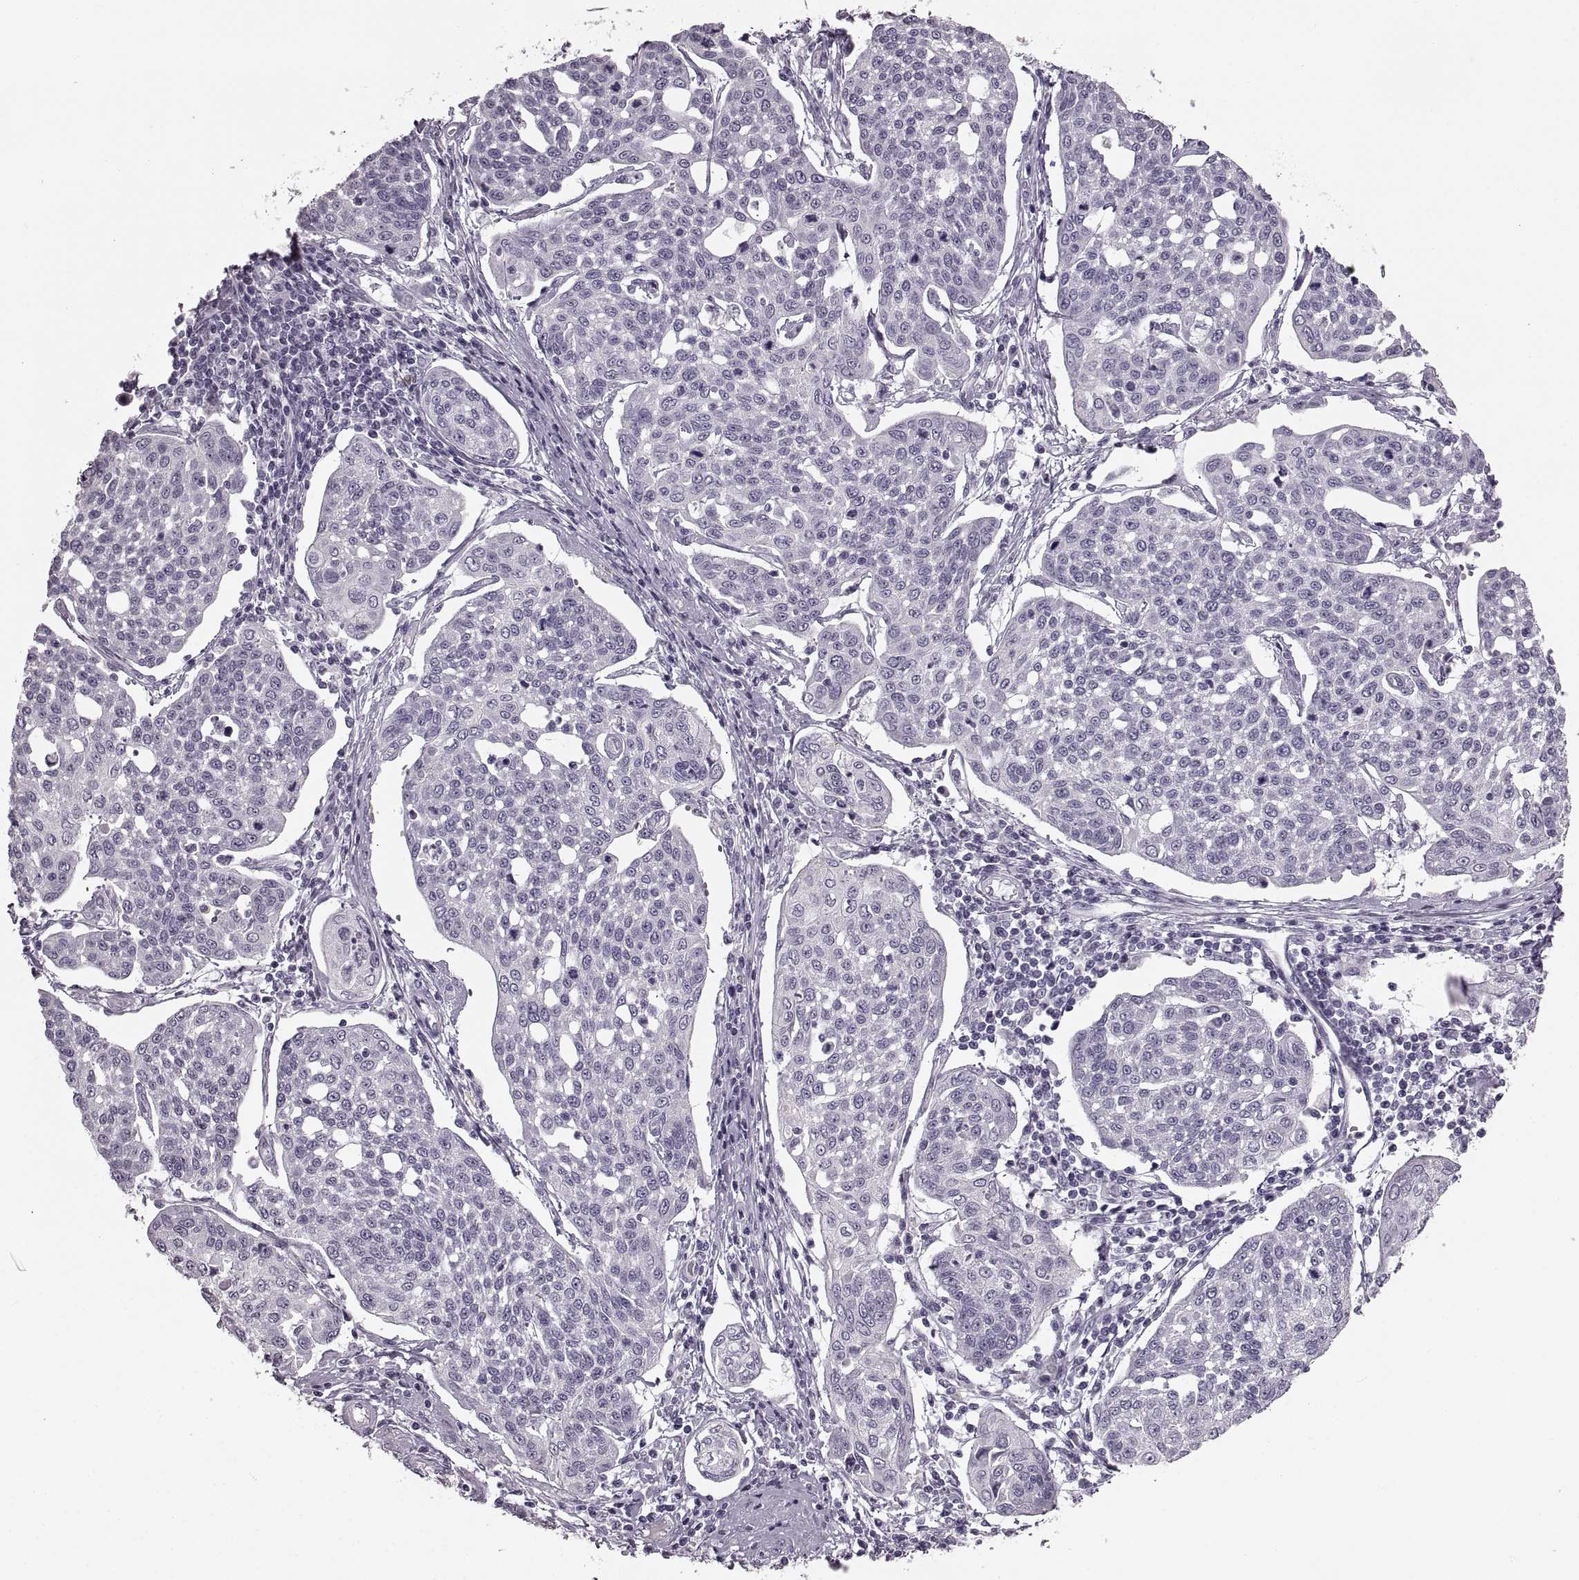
{"staining": {"intensity": "negative", "quantity": "none", "location": "none"}, "tissue": "cervical cancer", "cell_type": "Tumor cells", "image_type": "cancer", "snomed": [{"axis": "morphology", "description": "Squamous cell carcinoma, NOS"}, {"axis": "topography", "description": "Cervix"}], "caption": "DAB immunohistochemical staining of cervical cancer (squamous cell carcinoma) exhibits no significant expression in tumor cells. (DAB (3,3'-diaminobenzidine) IHC with hematoxylin counter stain).", "gene": "CNTN1", "patient": {"sex": "female", "age": 34}}